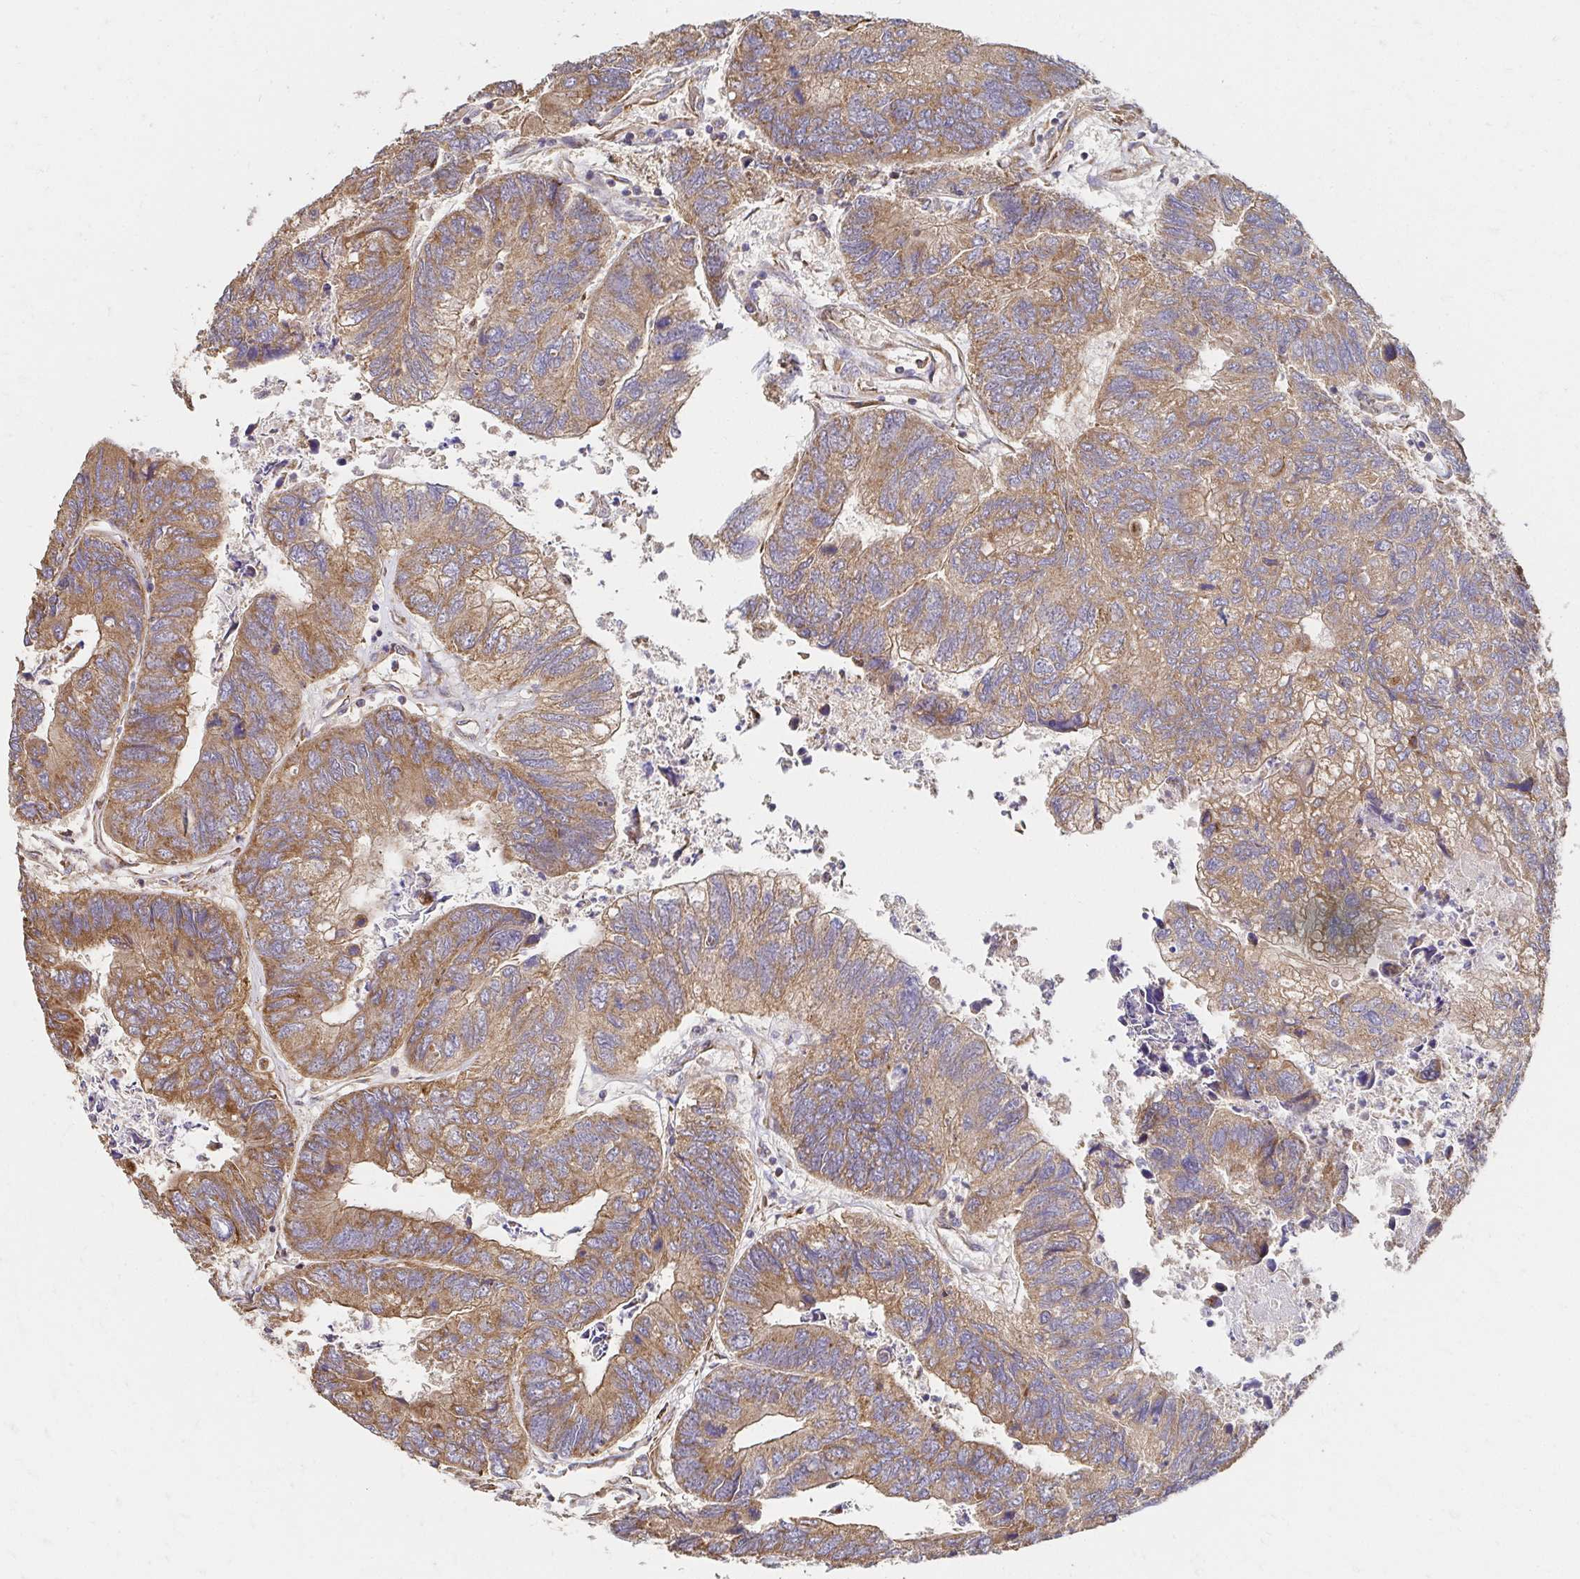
{"staining": {"intensity": "moderate", "quantity": ">75%", "location": "cytoplasmic/membranous"}, "tissue": "colorectal cancer", "cell_type": "Tumor cells", "image_type": "cancer", "snomed": [{"axis": "morphology", "description": "Adenocarcinoma, NOS"}, {"axis": "topography", "description": "Colon"}], "caption": "Immunohistochemistry (DAB (3,3'-diaminobenzidine)) staining of human colorectal cancer exhibits moderate cytoplasmic/membranous protein positivity in about >75% of tumor cells.", "gene": "APBB1", "patient": {"sex": "female", "age": 67}}